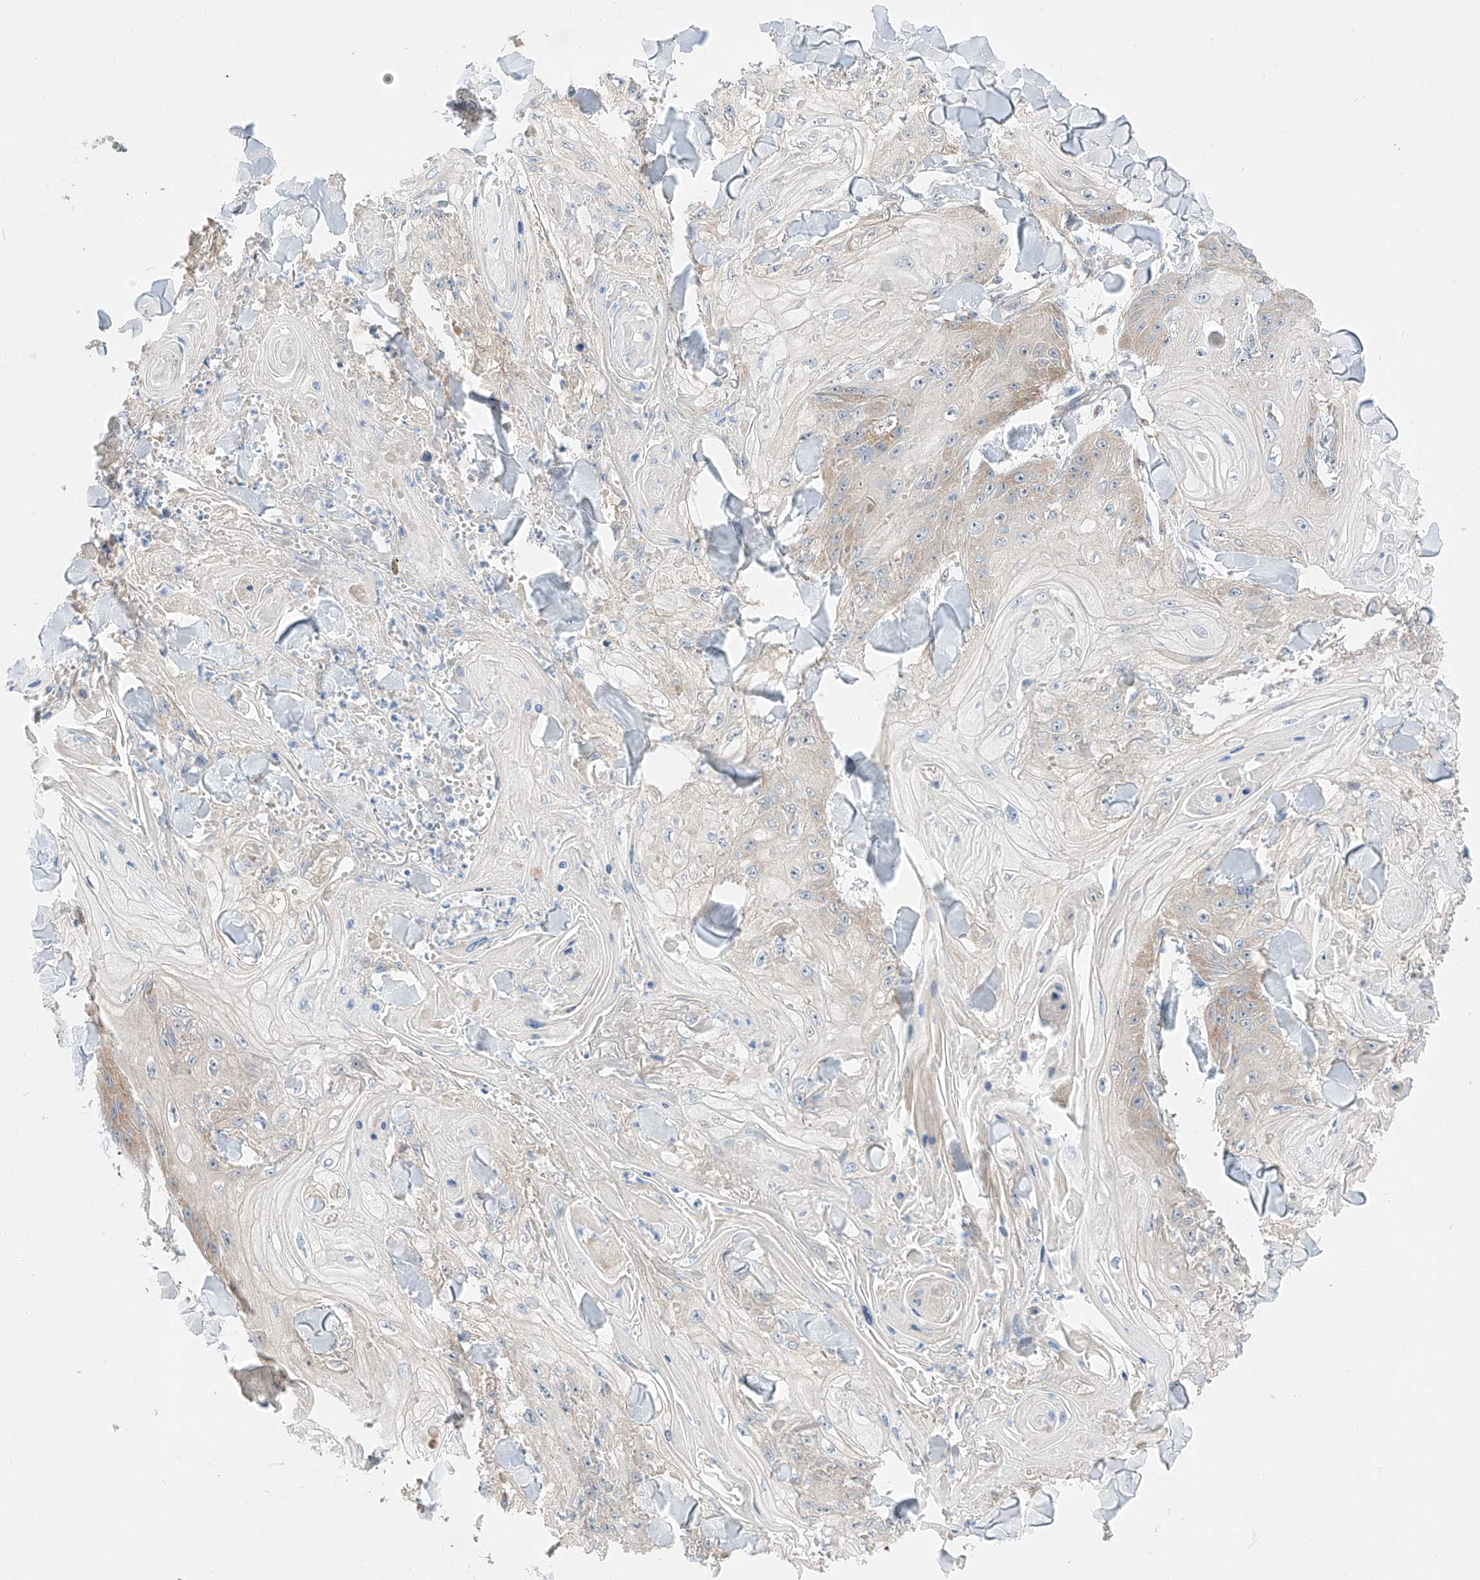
{"staining": {"intensity": "negative", "quantity": "none", "location": "none"}, "tissue": "skin cancer", "cell_type": "Tumor cells", "image_type": "cancer", "snomed": [{"axis": "morphology", "description": "Squamous cell carcinoma, NOS"}, {"axis": "topography", "description": "Skin"}], "caption": "Skin cancer stained for a protein using immunohistochemistry (IHC) exhibits no positivity tumor cells.", "gene": "RUSC1", "patient": {"sex": "male", "age": 74}}